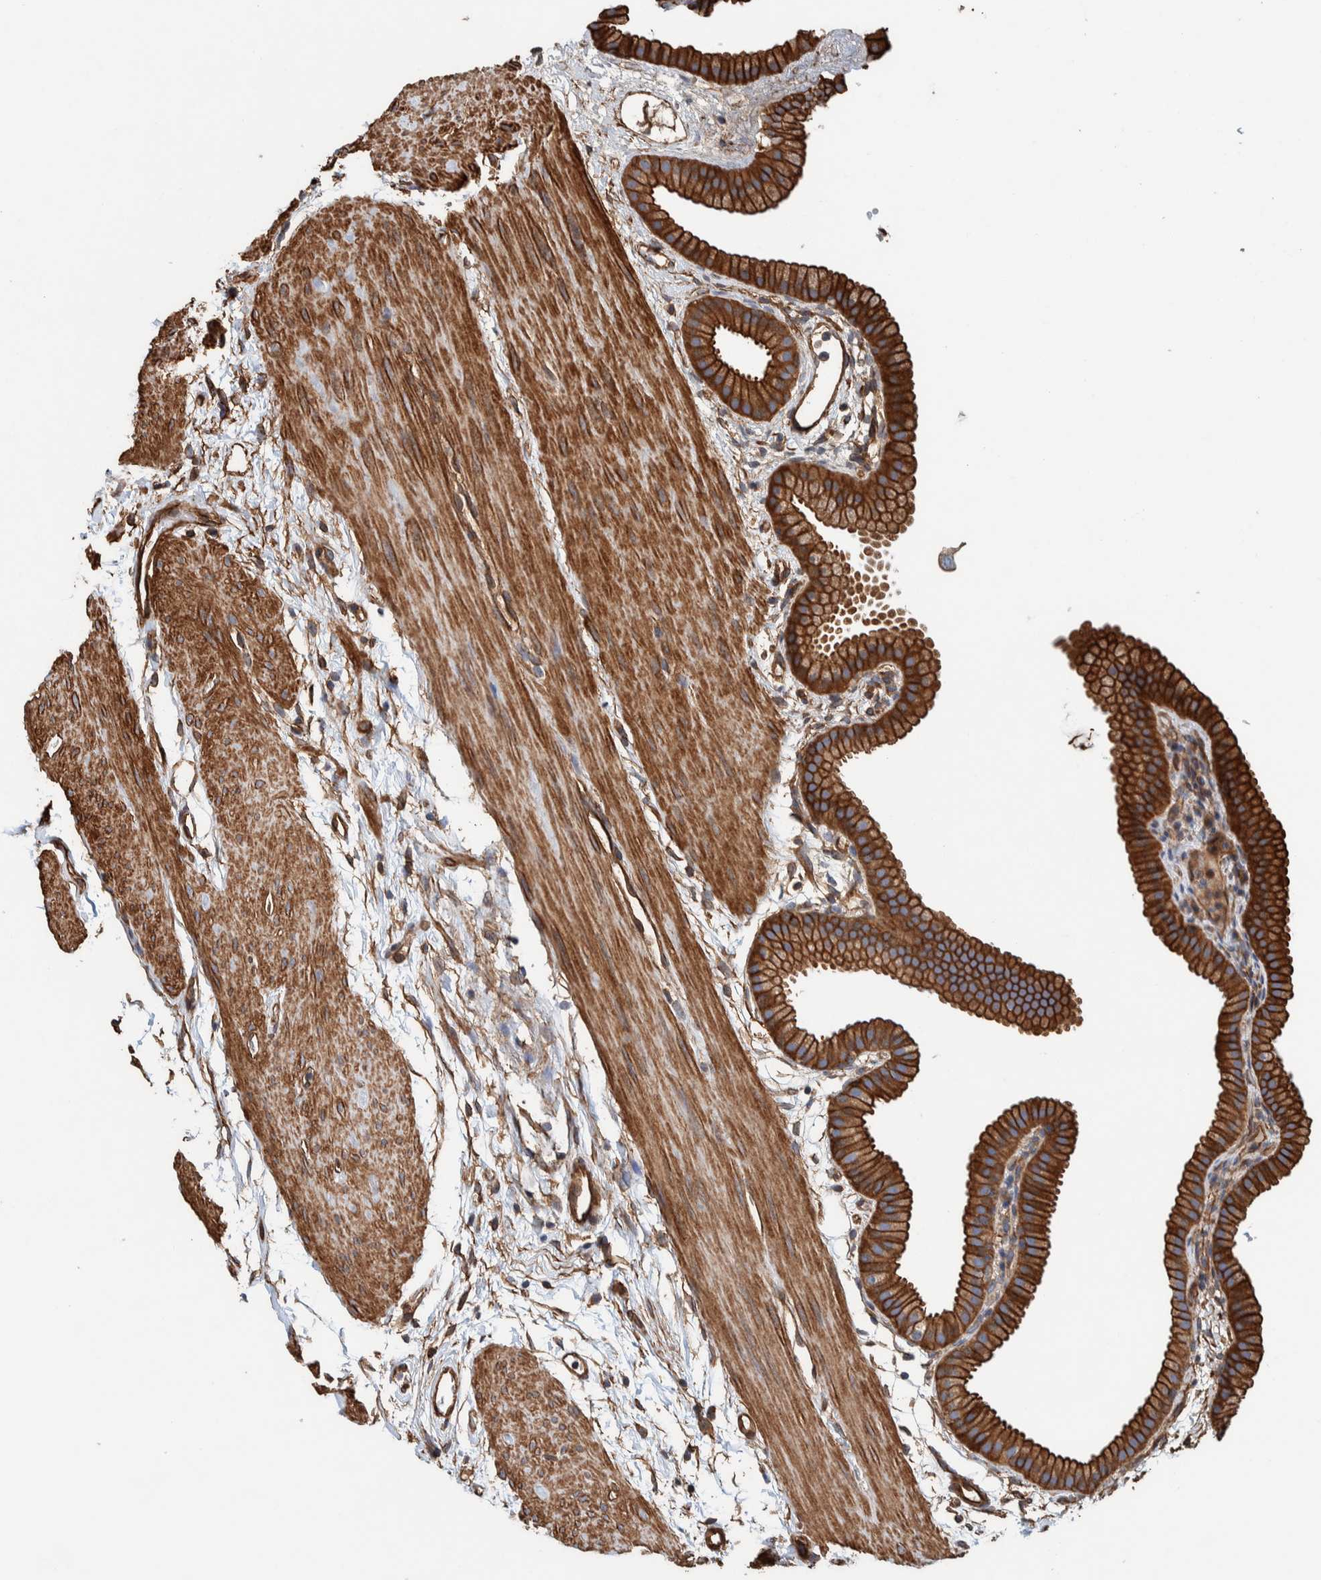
{"staining": {"intensity": "strong", "quantity": ">75%", "location": "cytoplasmic/membranous"}, "tissue": "gallbladder", "cell_type": "Glandular cells", "image_type": "normal", "snomed": [{"axis": "morphology", "description": "Normal tissue, NOS"}, {"axis": "topography", "description": "Gallbladder"}], "caption": "A histopathology image of gallbladder stained for a protein exhibits strong cytoplasmic/membranous brown staining in glandular cells.", "gene": "PKD1L1", "patient": {"sex": "female", "age": 64}}